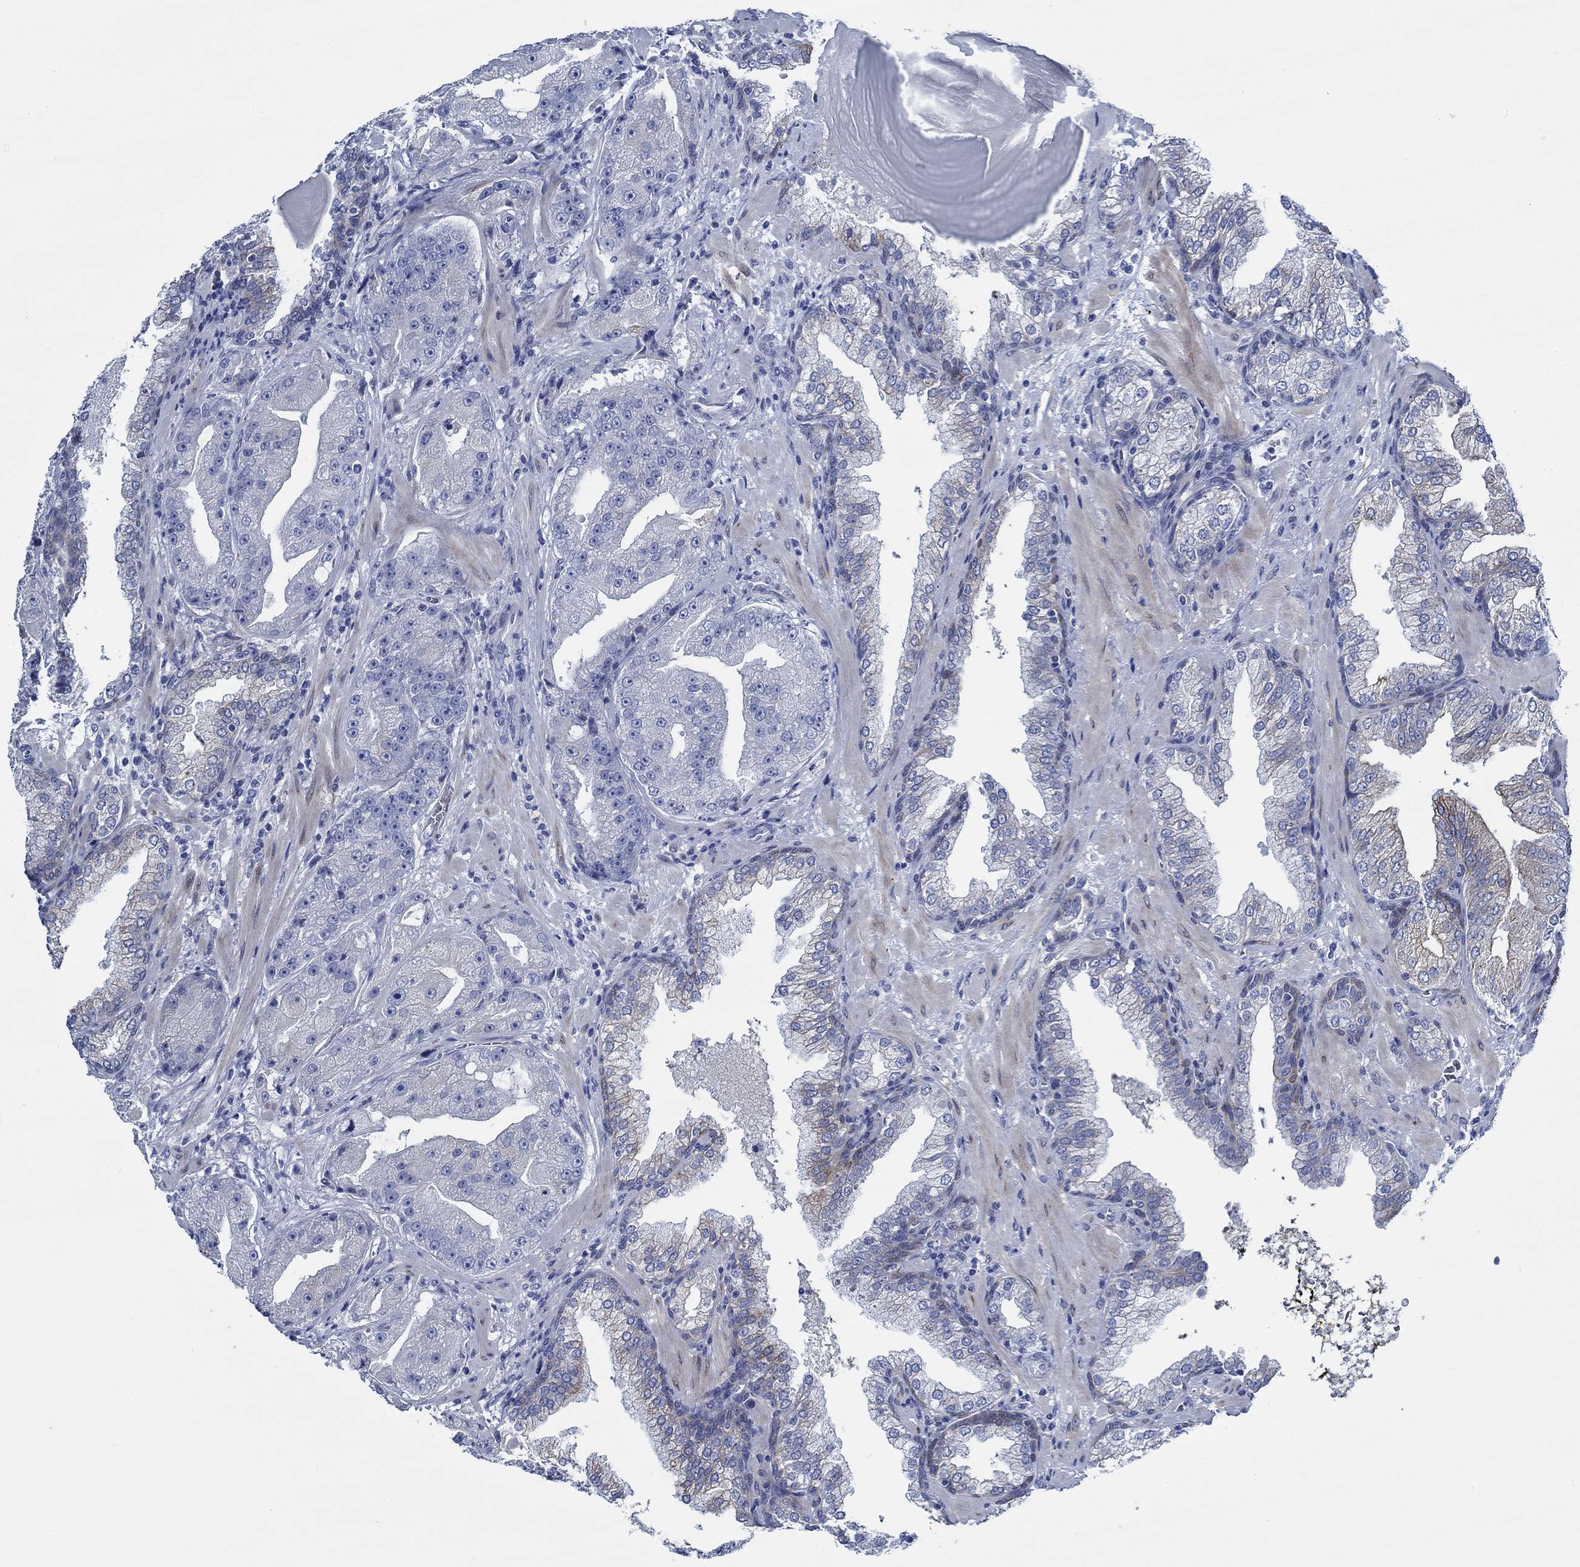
{"staining": {"intensity": "strong", "quantity": "<25%", "location": "cytoplasmic/membranous"}, "tissue": "prostate cancer", "cell_type": "Tumor cells", "image_type": "cancer", "snomed": [{"axis": "morphology", "description": "Adenocarcinoma, Low grade"}, {"axis": "topography", "description": "Prostate"}], "caption": "This is a photomicrograph of immunohistochemistry (IHC) staining of prostate cancer, which shows strong staining in the cytoplasmic/membranous of tumor cells.", "gene": "SVEP1", "patient": {"sex": "male", "age": 62}}